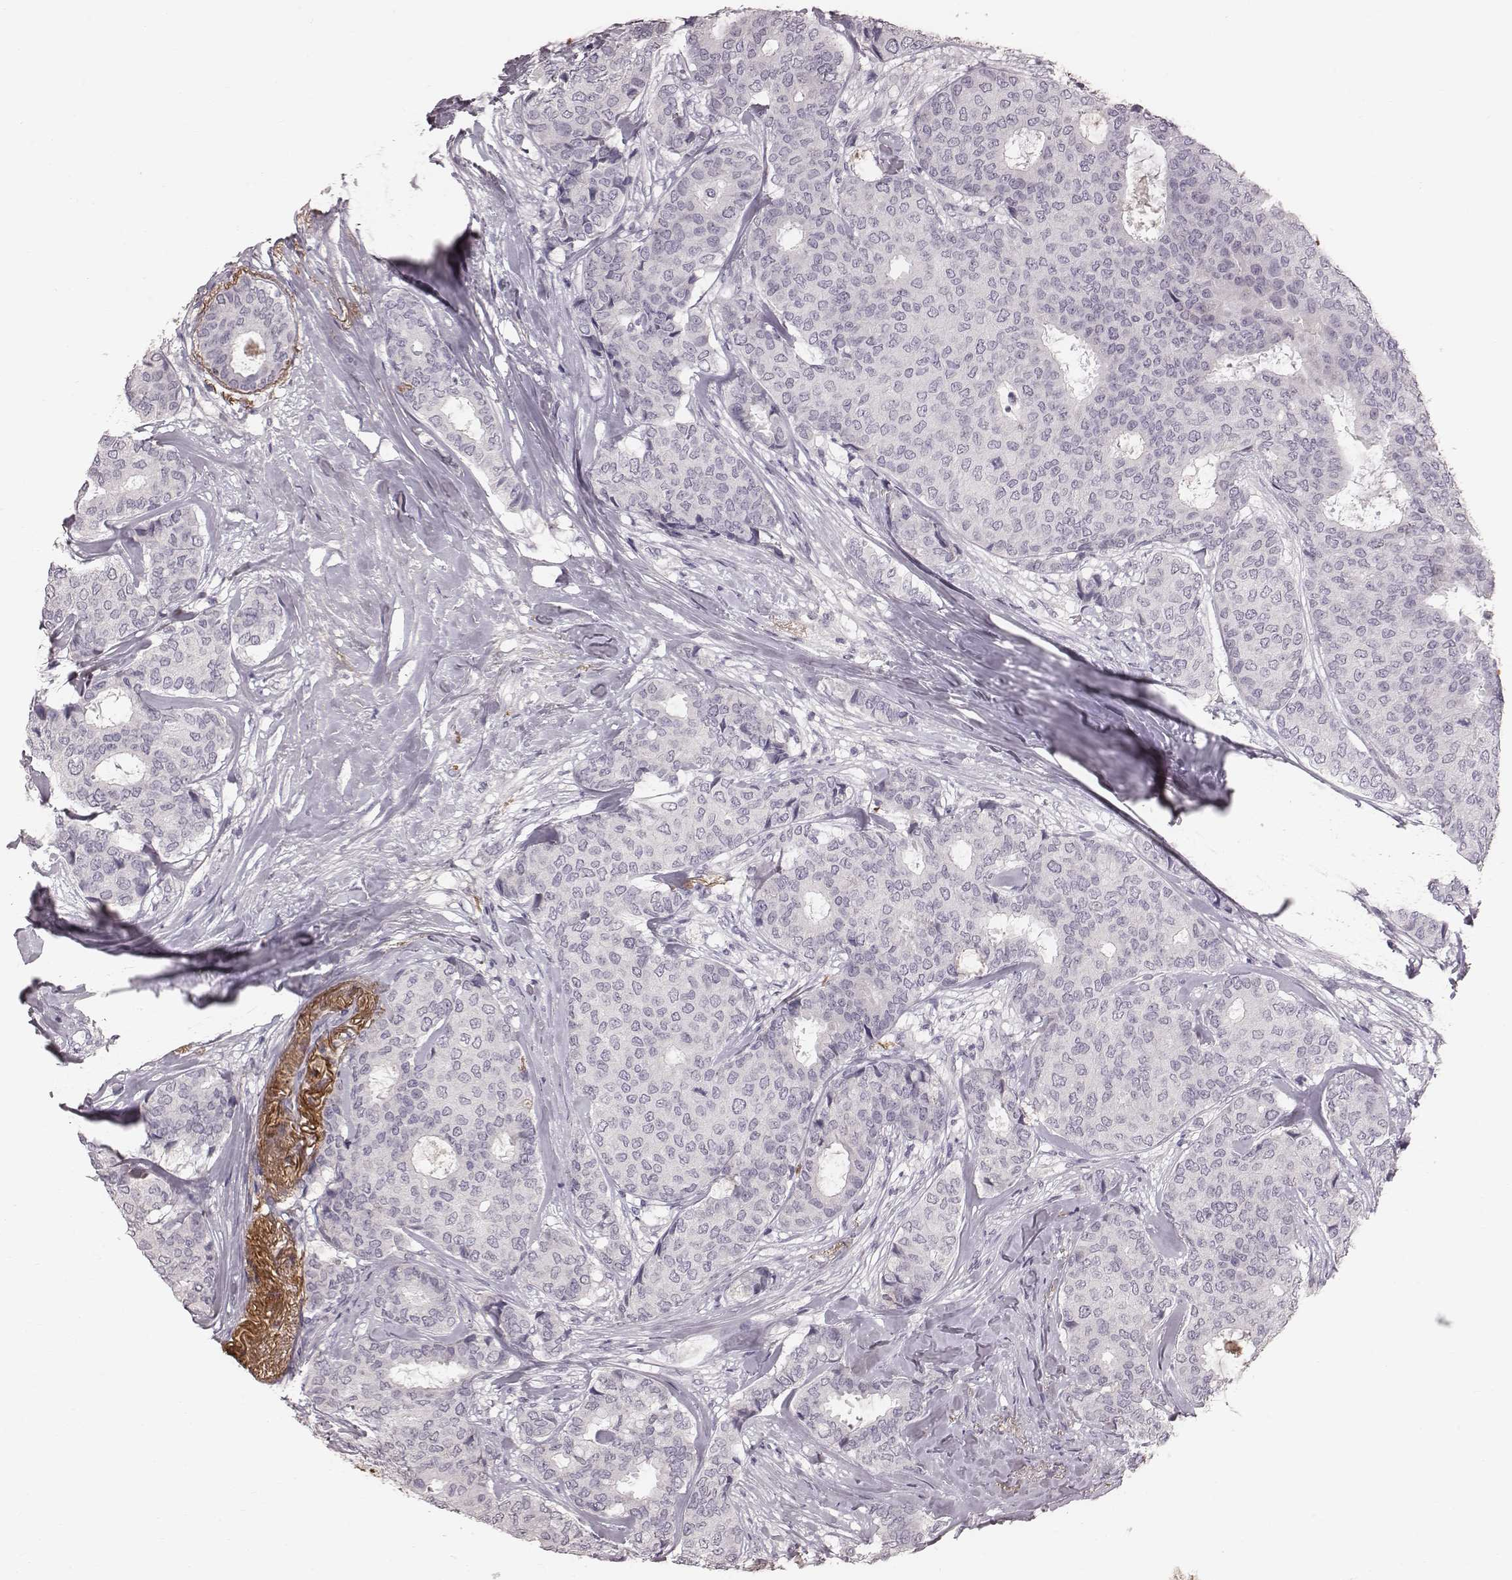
{"staining": {"intensity": "negative", "quantity": "none", "location": "none"}, "tissue": "breast cancer", "cell_type": "Tumor cells", "image_type": "cancer", "snomed": [{"axis": "morphology", "description": "Duct carcinoma"}, {"axis": "topography", "description": "Breast"}], "caption": "Histopathology image shows no significant protein expression in tumor cells of breast cancer.", "gene": "CFTR", "patient": {"sex": "female", "age": 75}}